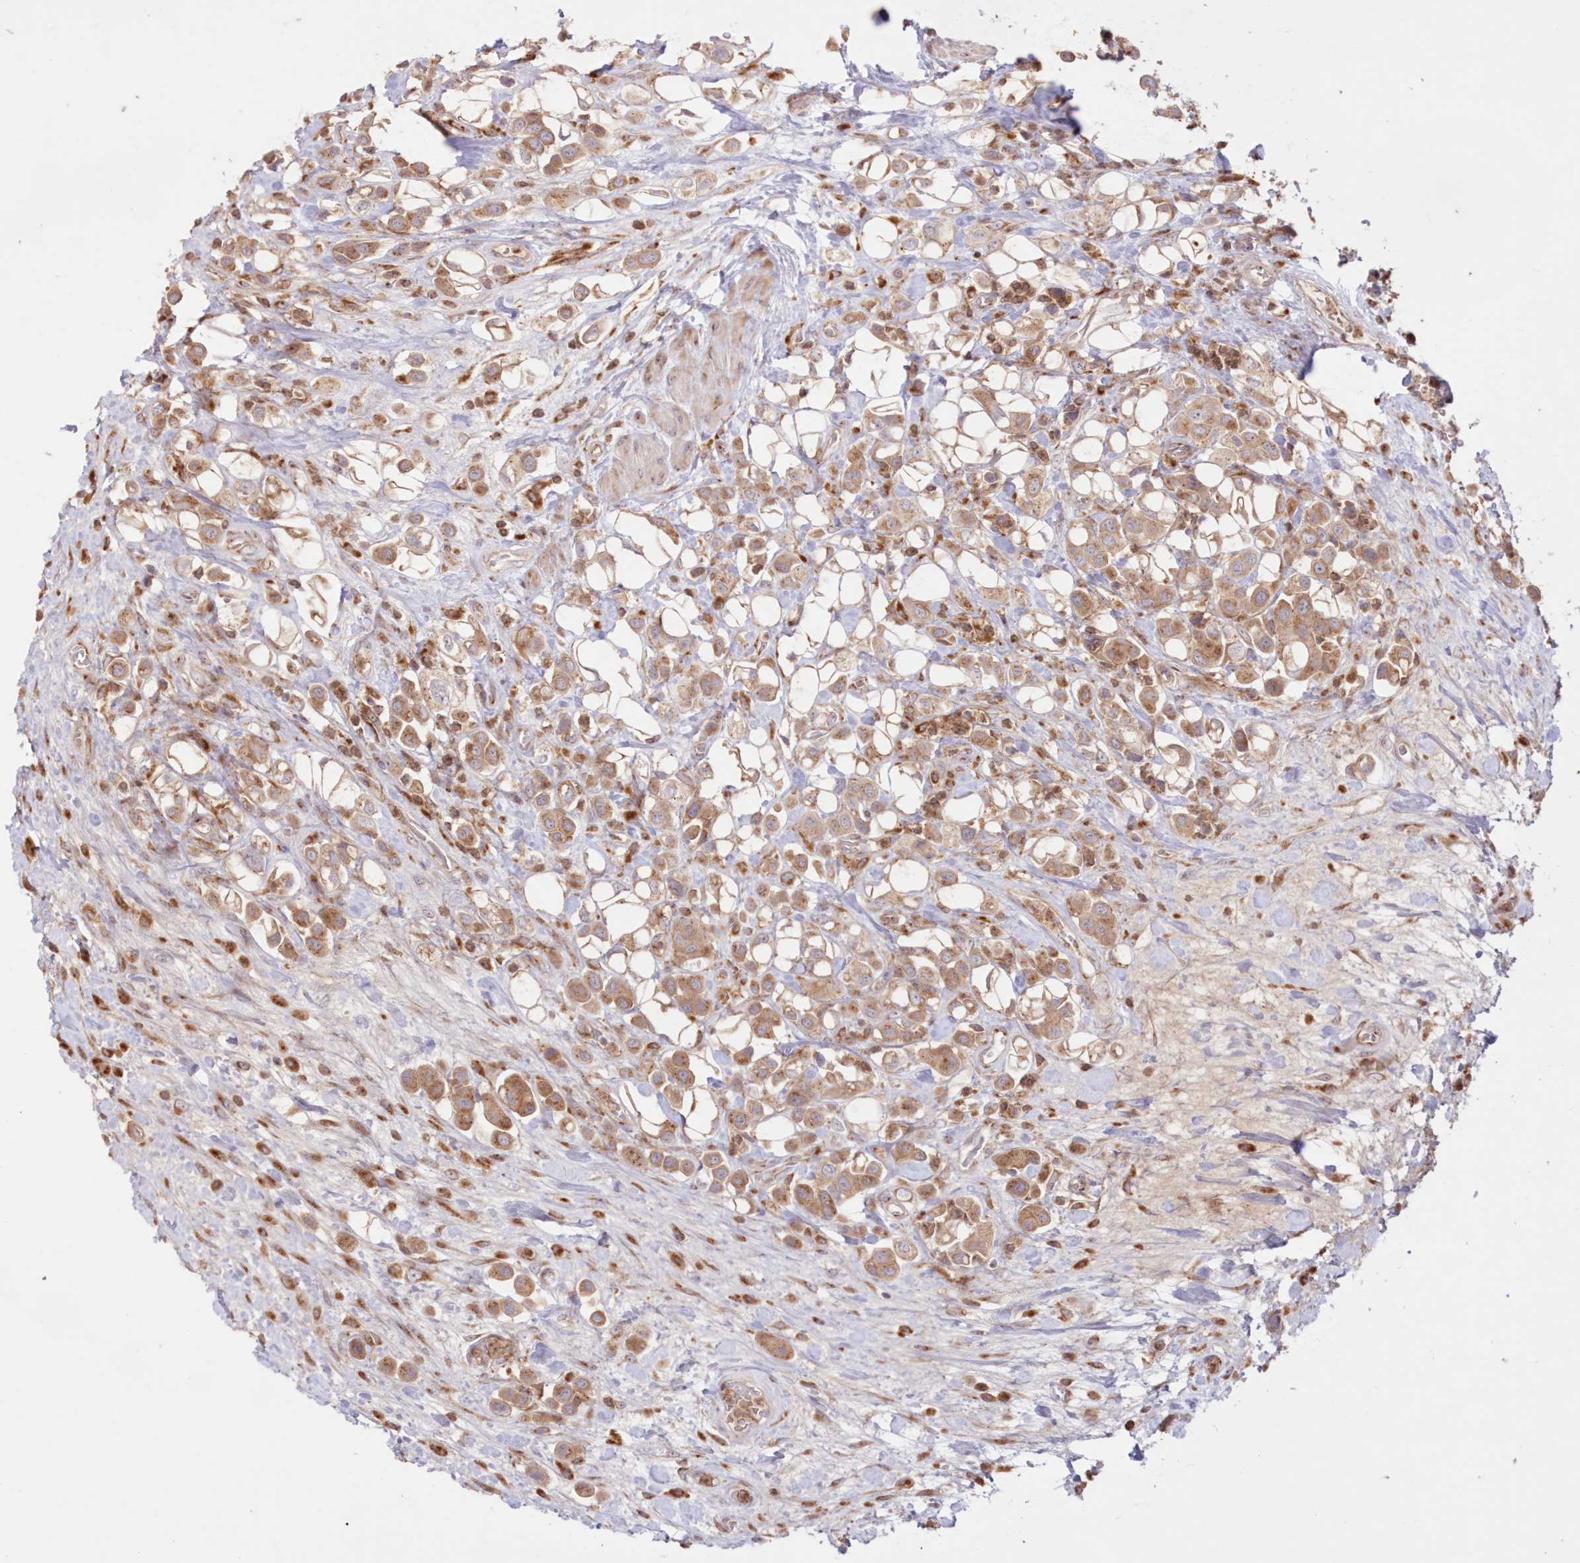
{"staining": {"intensity": "moderate", "quantity": ">75%", "location": "cytoplasmic/membranous"}, "tissue": "urothelial cancer", "cell_type": "Tumor cells", "image_type": "cancer", "snomed": [{"axis": "morphology", "description": "Urothelial carcinoma, High grade"}, {"axis": "topography", "description": "Urinary bladder"}], "caption": "Urothelial cancer stained with a protein marker exhibits moderate staining in tumor cells.", "gene": "ABCC3", "patient": {"sex": "male", "age": 50}}